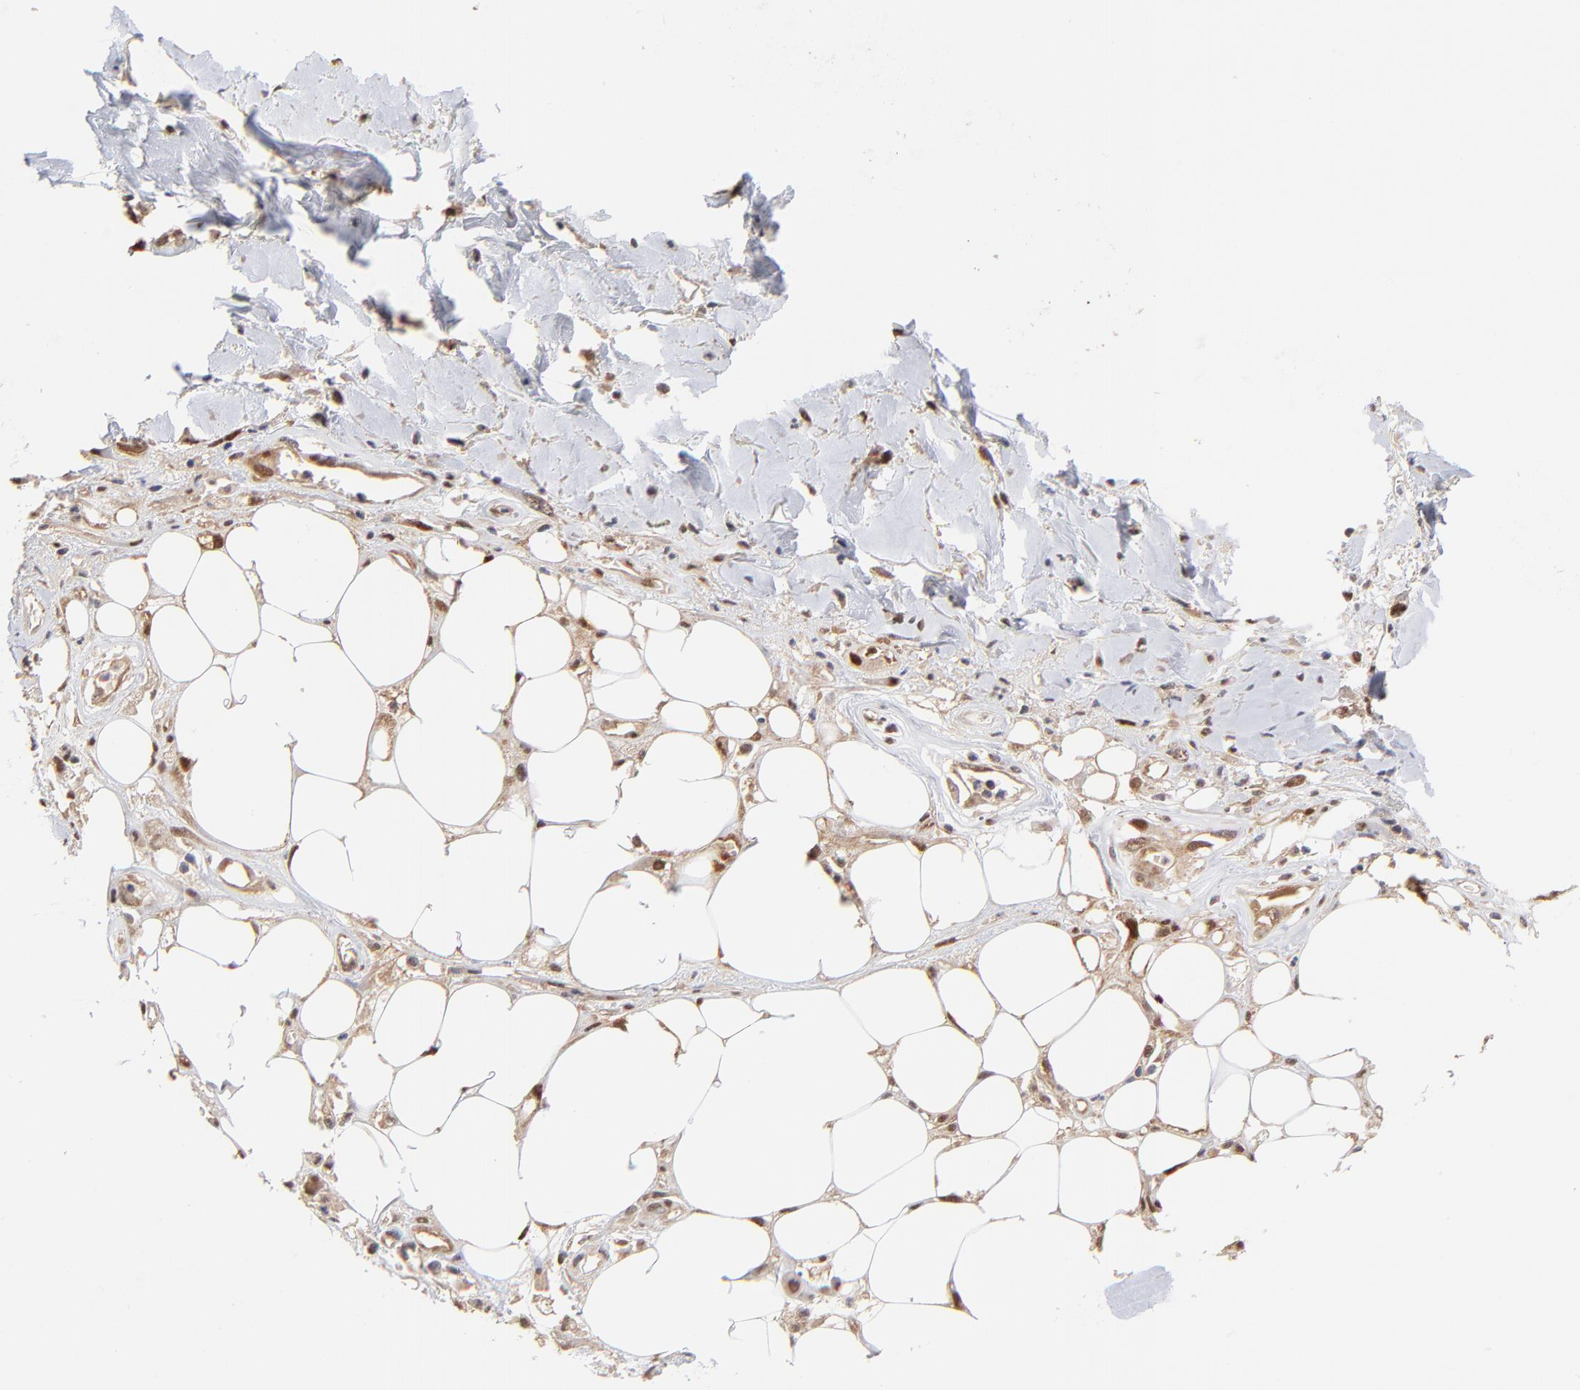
{"staining": {"intensity": "moderate", "quantity": ">75%", "location": "nuclear"}, "tissue": "skin cancer", "cell_type": "Tumor cells", "image_type": "cancer", "snomed": [{"axis": "morphology", "description": "Squamous cell carcinoma, NOS"}, {"axis": "topography", "description": "Skin"}, {"axis": "topography", "description": "Anal"}], "caption": "Protein expression analysis of skin cancer (squamous cell carcinoma) displays moderate nuclear positivity in approximately >75% of tumor cells. (Stains: DAB (3,3'-diaminobenzidine) in brown, nuclei in blue, Microscopy: brightfield microscopy at high magnification).", "gene": "PSMC4", "patient": {"sex": "female", "age": 55}}